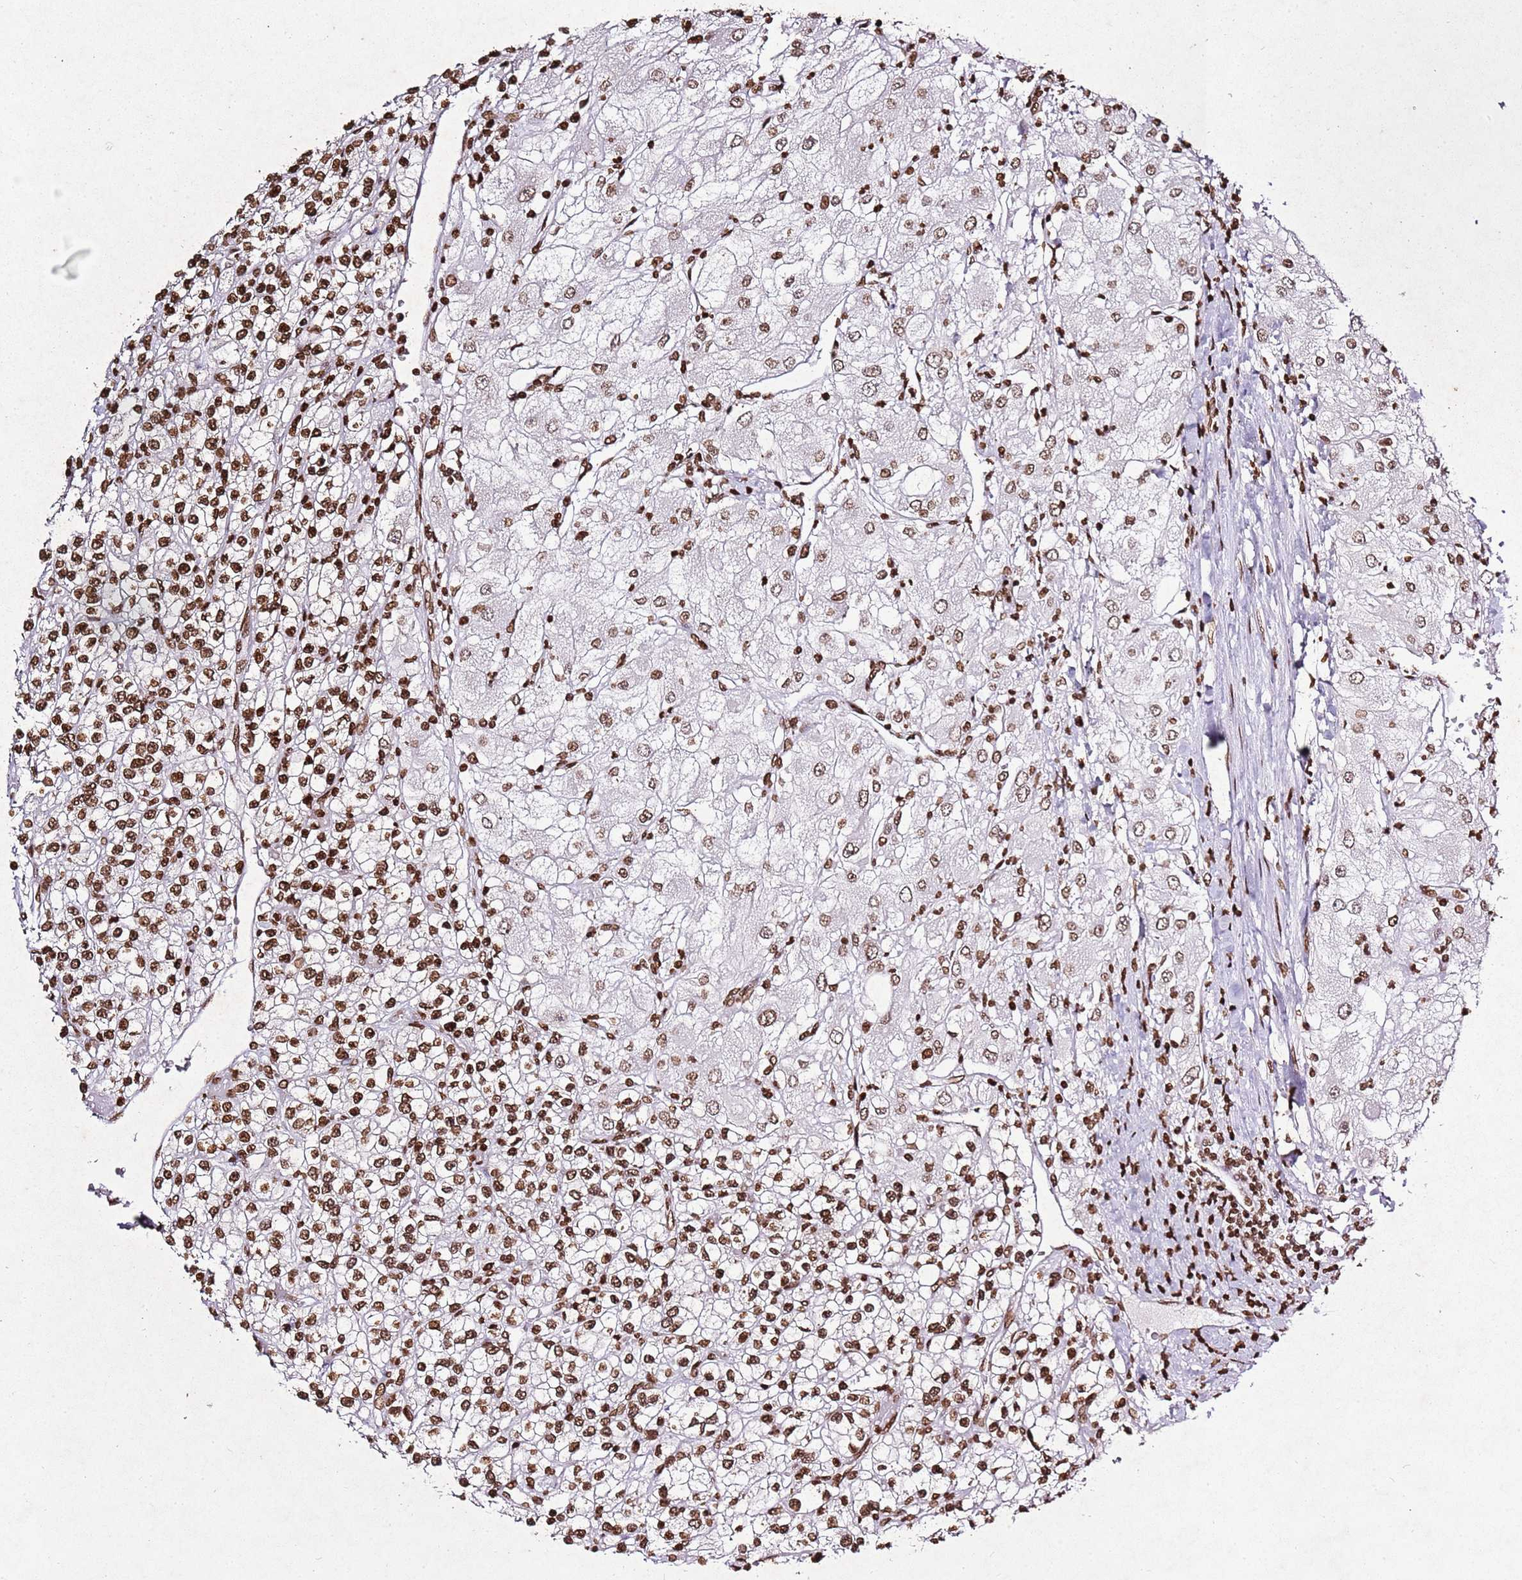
{"staining": {"intensity": "moderate", "quantity": ">75%", "location": "nuclear"}, "tissue": "renal cancer", "cell_type": "Tumor cells", "image_type": "cancer", "snomed": [{"axis": "morphology", "description": "Adenocarcinoma, NOS"}, {"axis": "topography", "description": "Kidney"}], "caption": "Immunohistochemistry (IHC) (DAB (3,3'-diaminobenzidine)) staining of renal cancer exhibits moderate nuclear protein expression in approximately >75% of tumor cells.", "gene": "BMAL1", "patient": {"sex": "male", "age": 80}}